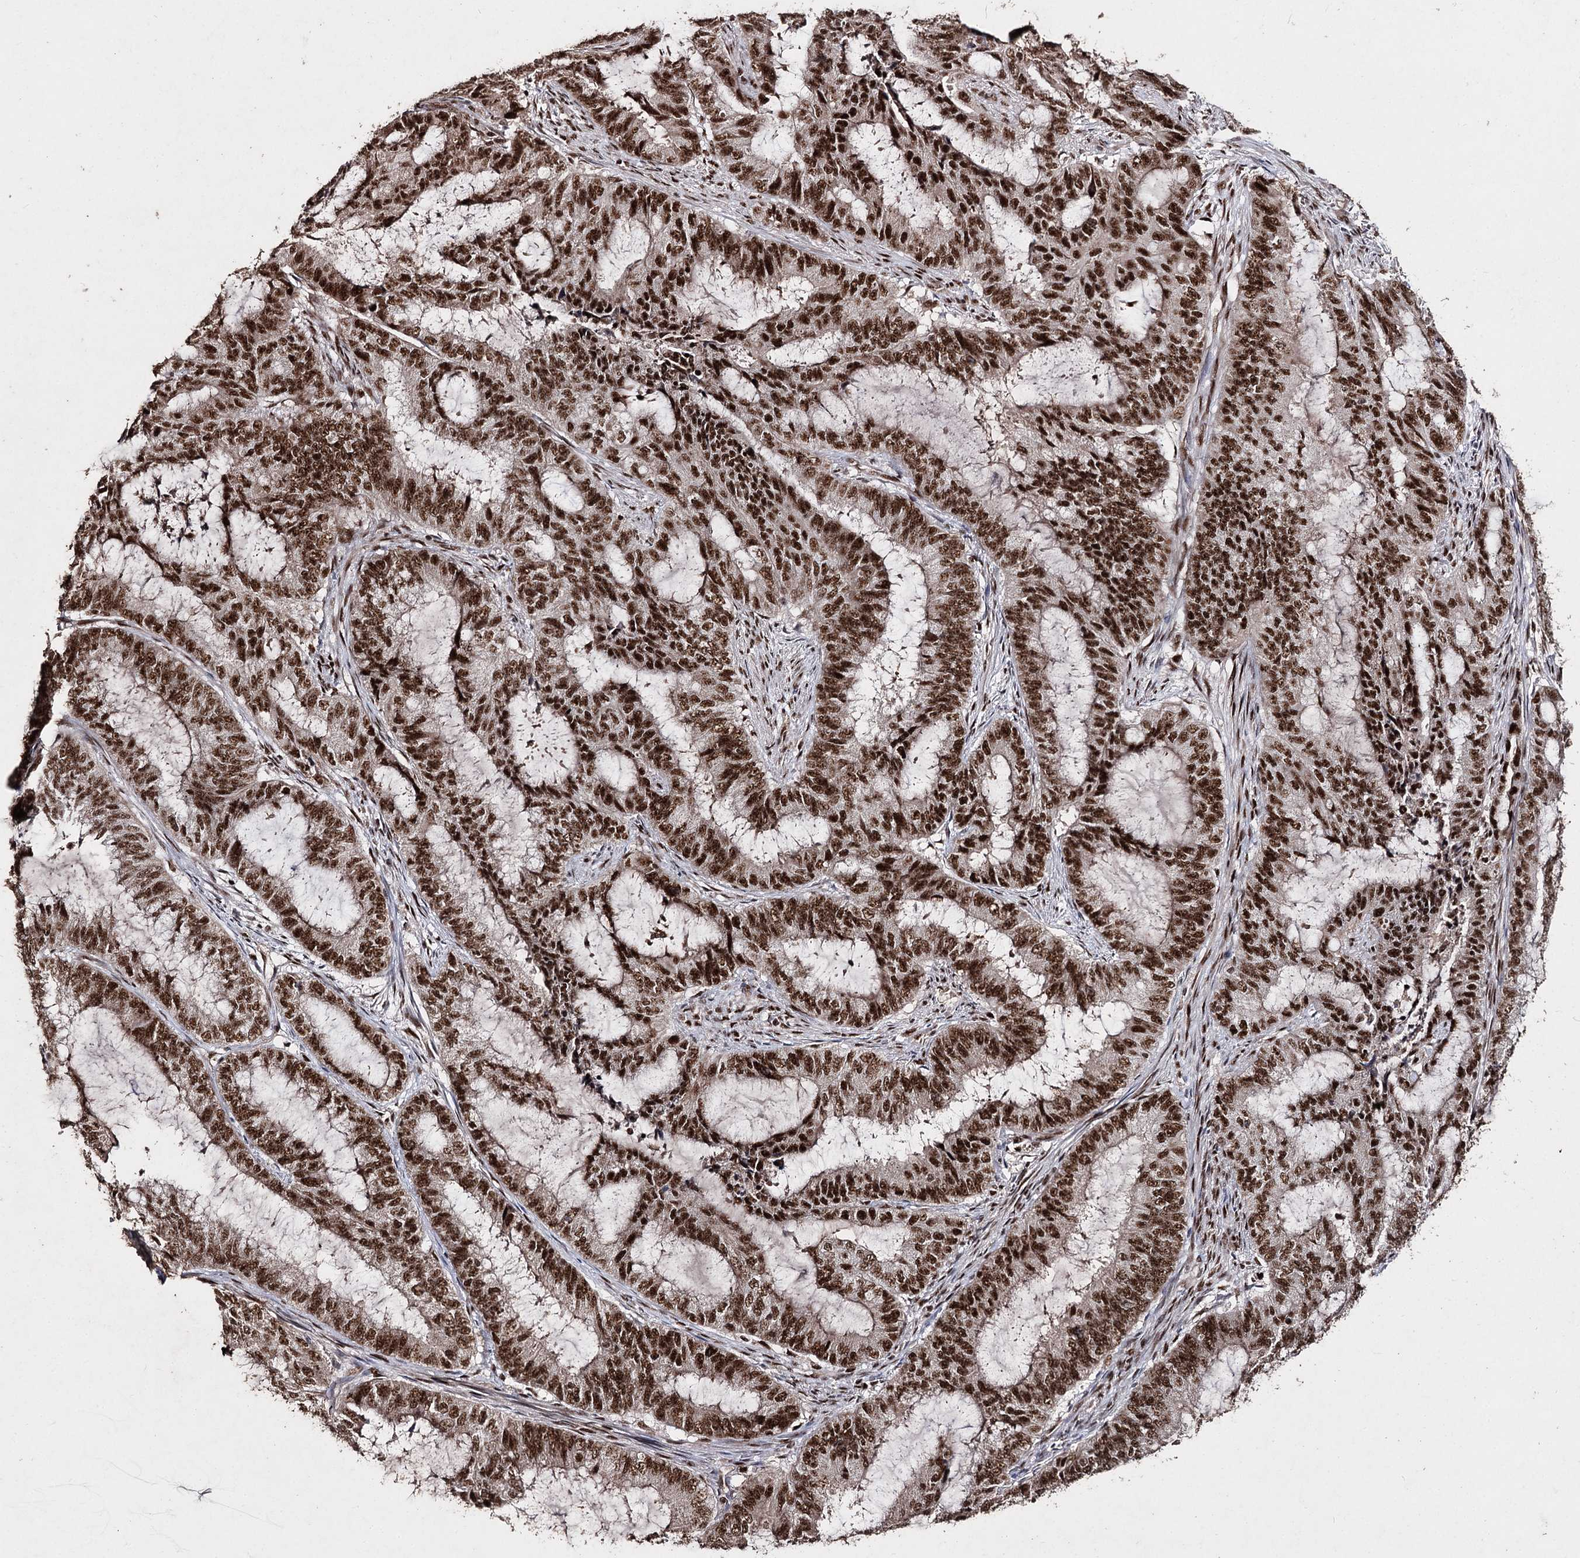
{"staining": {"intensity": "strong", "quantity": ">75%", "location": "nuclear"}, "tissue": "endometrial cancer", "cell_type": "Tumor cells", "image_type": "cancer", "snomed": [{"axis": "morphology", "description": "Adenocarcinoma, NOS"}, {"axis": "topography", "description": "Endometrium"}], "caption": "A brown stain shows strong nuclear staining of a protein in human endometrial cancer tumor cells.", "gene": "U2SURP", "patient": {"sex": "female", "age": 51}}